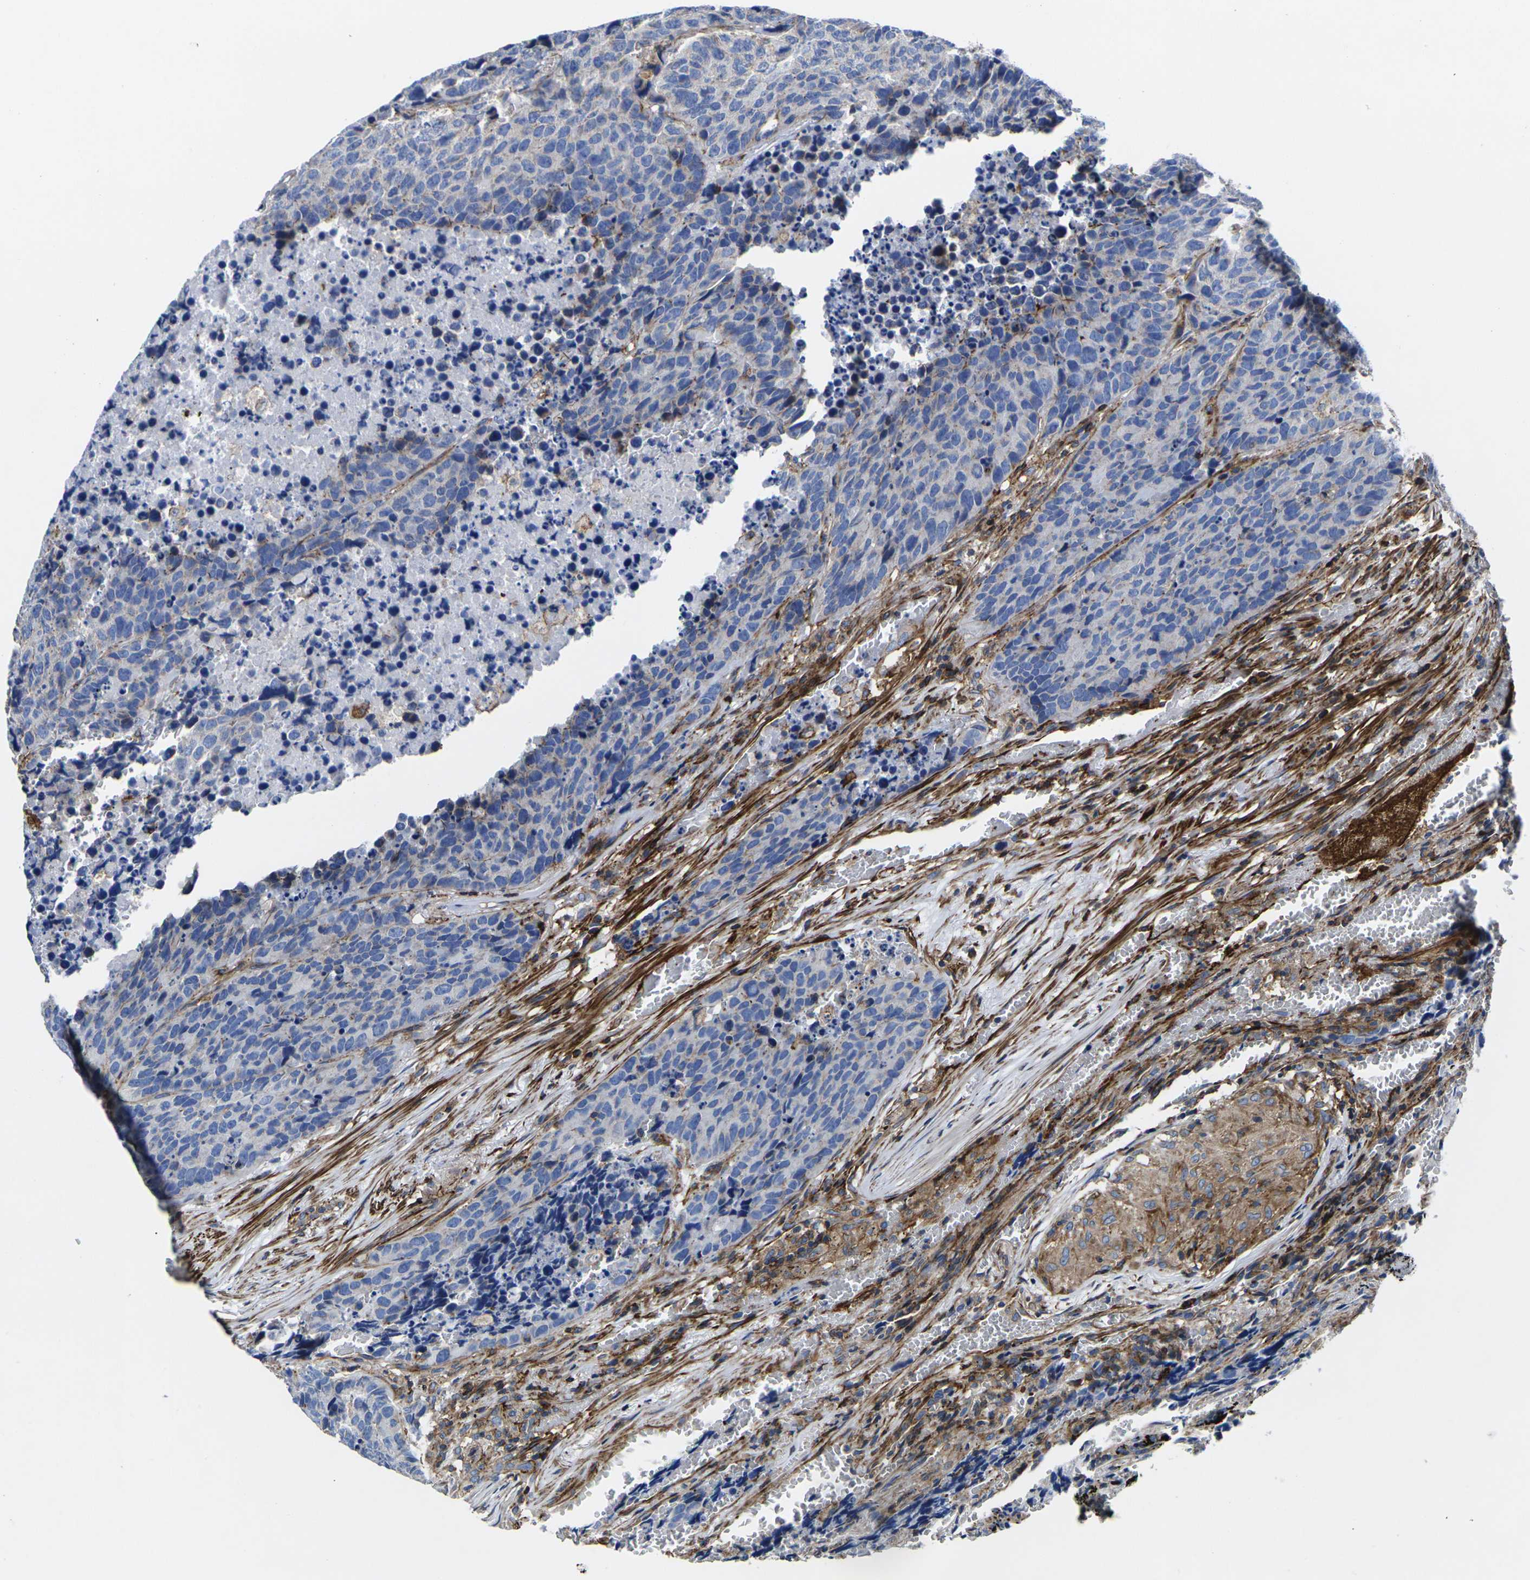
{"staining": {"intensity": "negative", "quantity": "none", "location": "none"}, "tissue": "carcinoid", "cell_type": "Tumor cells", "image_type": "cancer", "snomed": [{"axis": "morphology", "description": "Carcinoid, malignant, NOS"}, {"axis": "topography", "description": "Lung"}], "caption": "Human carcinoid stained for a protein using immunohistochemistry (IHC) demonstrates no staining in tumor cells.", "gene": "GPR4", "patient": {"sex": "male", "age": 60}}